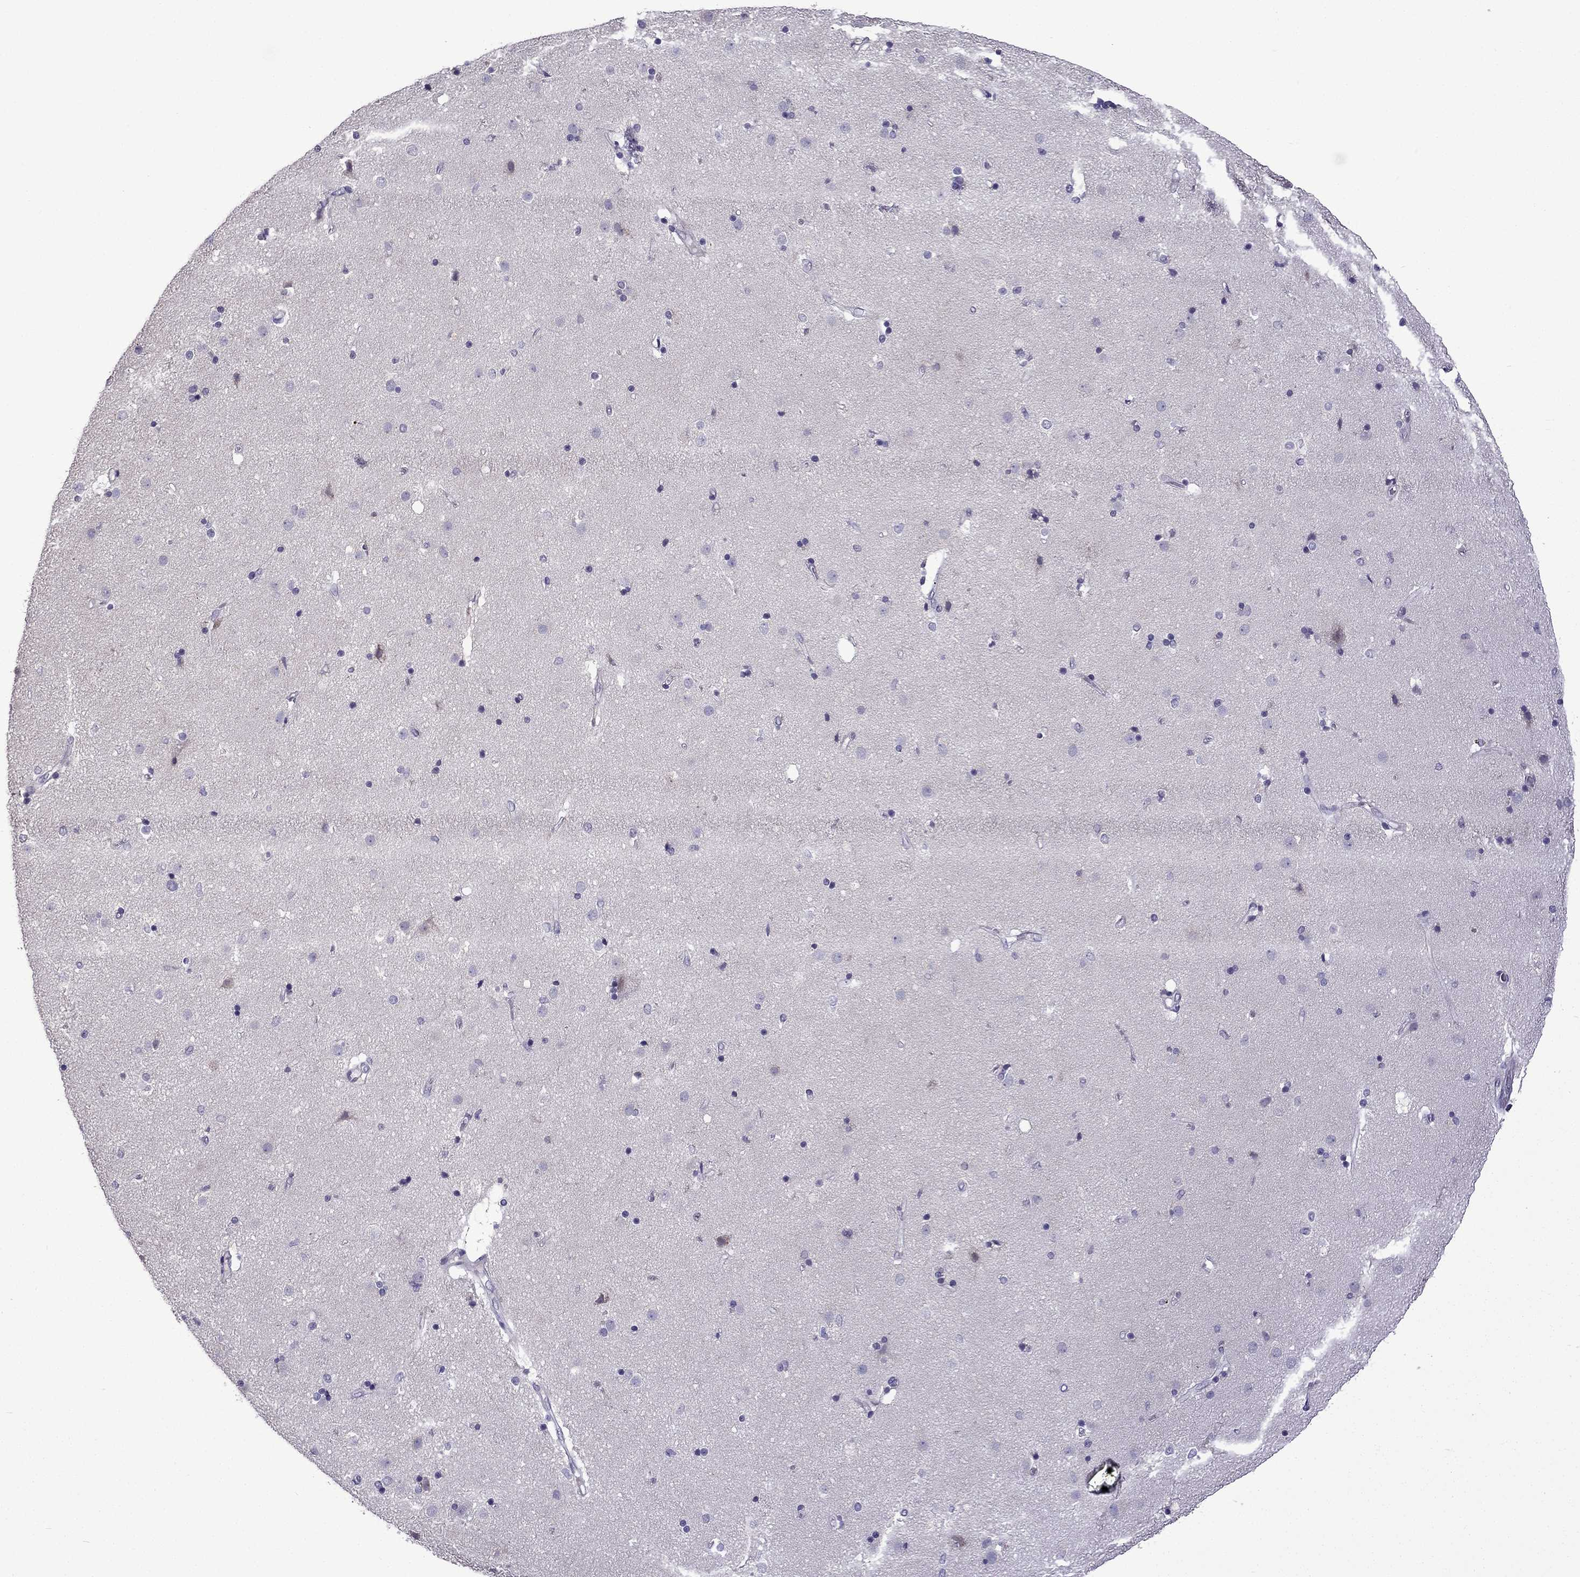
{"staining": {"intensity": "negative", "quantity": "none", "location": "none"}, "tissue": "caudate", "cell_type": "Glial cells", "image_type": "normal", "snomed": [{"axis": "morphology", "description": "Normal tissue, NOS"}, {"axis": "topography", "description": "Lateral ventricle wall"}], "caption": "High power microscopy micrograph of an immunohistochemistry (IHC) photomicrograph of unremarkable caudate, revealing no significant staining in glial cells.", "gene": "TTN", "patient": {"sex": "female", "age": 71}}